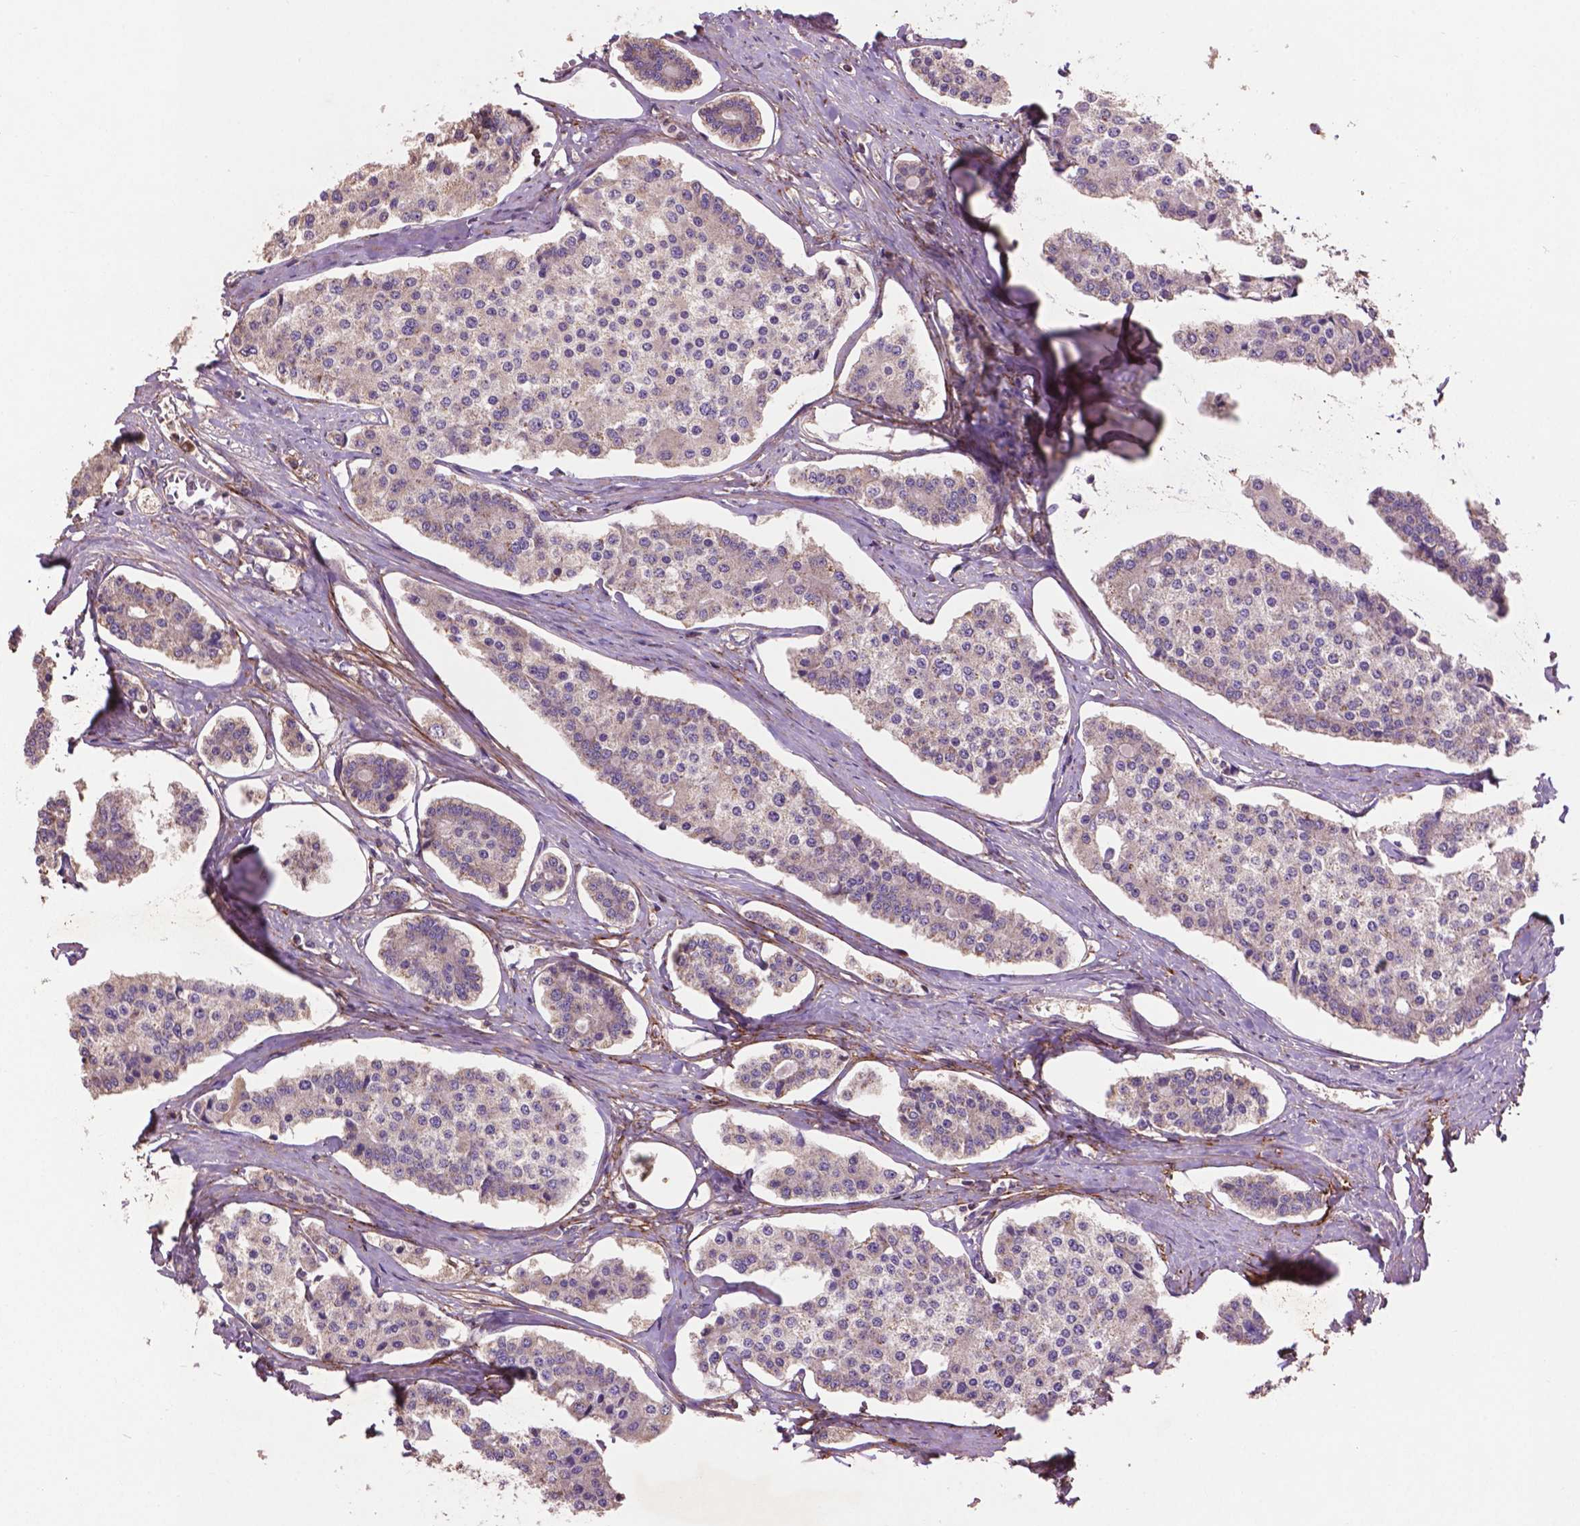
{"staining": {"intensity": "negative", "quantity": "none", "location": "none"}, "tissue": "carcinoid", "cell_type": "Tumor cells", "image_type": "cancer", "snomed": [{"axis": "morphology", "description": "Carcinoid, malignant, NOS"}, {"axis": "topography", "description": "Small intestine"}], "caption": "Immunohistochemistry (IHC) histopathology image of malignant carcinoid stained for a protein (brown), which demonstrates no staining in tumor cells.", "gene": "LRRC3C", "patient": {"sex": "female", "age": 65}}